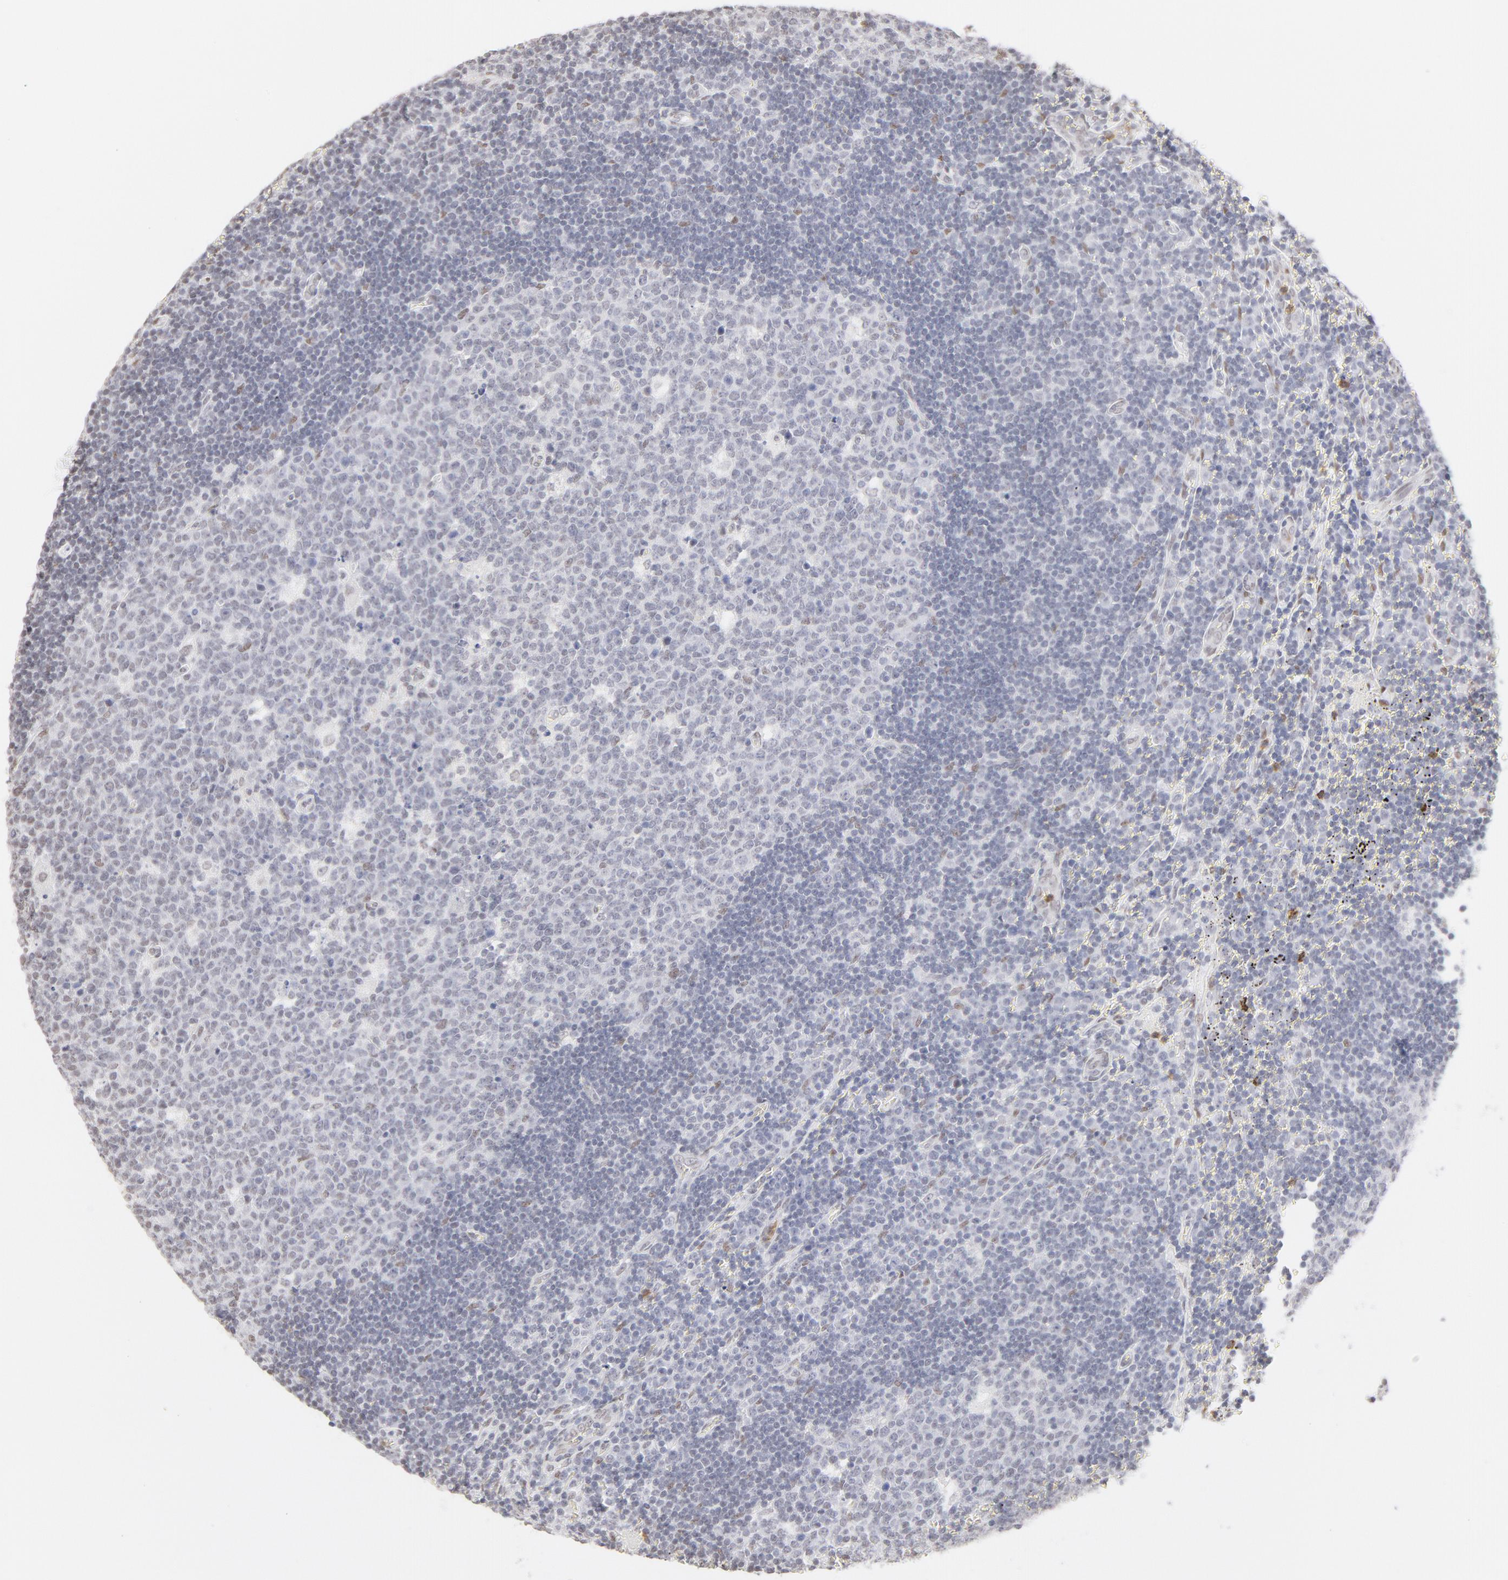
{"staining": {"intensity": "weak", "quantity": "<25%", "location": "nuclear"}, "tissue": "lymph node", "cell_type": "Germinal center cells", "image_type": "normal", "snomed": [{"axis": "morphology", "description": "Normal tissue, NOS"}, {"axis": "topography", "description": "Lymph node"}, {"axis": "topography", "description": "Salivary gland"}], "caption": "High power microscopy histopathology image of an immunohistochemistry (IHC) photomicrograph of normal lymph node, revealing no significant staining in germinal center cells. (Brightfield microscopy of DAB (3,3'-diaminobenzidine) immunohistochemistry at high magnification).", "gene": "PBX1", "patient": {"sex": "male", "age": 8}}